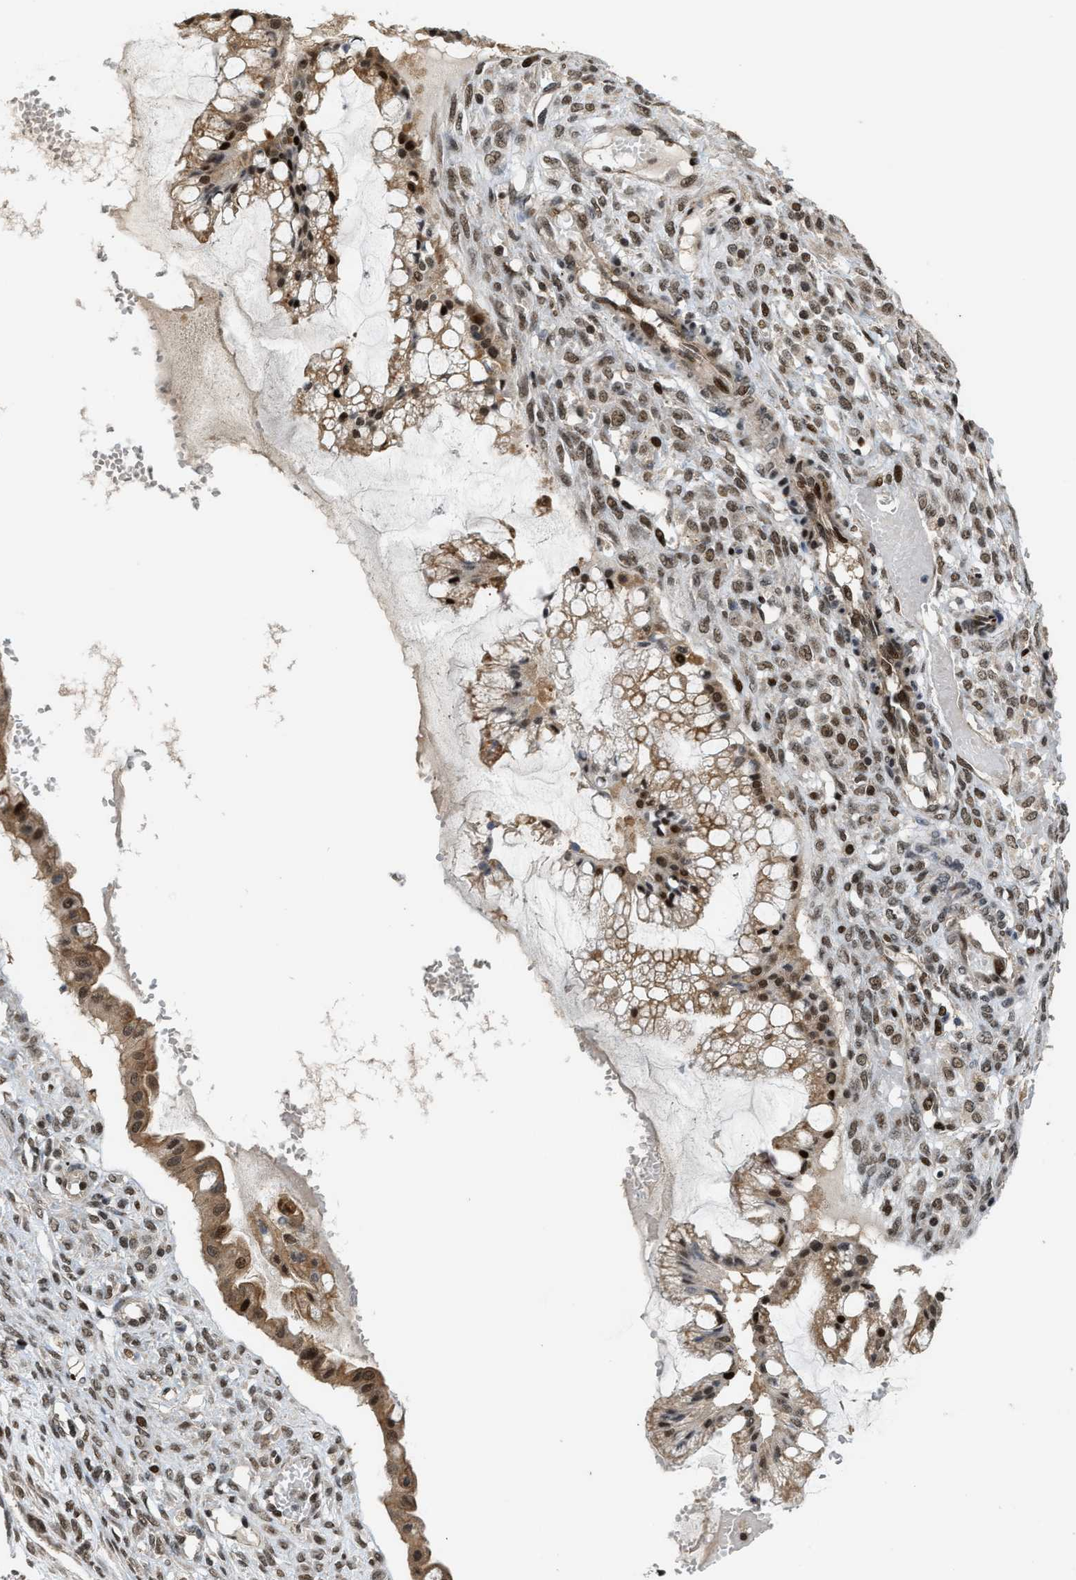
{"staining": {"intensity": "moderate", "quantity": ">75%", "location": "cytoplasmic/membranous,nuclear"}, "tissue": "ovarian cancer", "cell_type": "Tumor cells", "image_type": "cancer", "snomed": [{"axis": "morphology", "description": "Cystadenocarcinoma, mucinous, NOS"}, {"axis": "topography", "description": "Ovary"}], "caption": "This histopathology image reveals immunohistochemistry staining of human mucinous cystadenocarcinoma (ovarian), with medium moderate cytoplasmic/membranous and nuclear expression in about >75% of tumor cells.", "gene": "SERTAD2", "patient": {"sex": "female", "age": 73}}